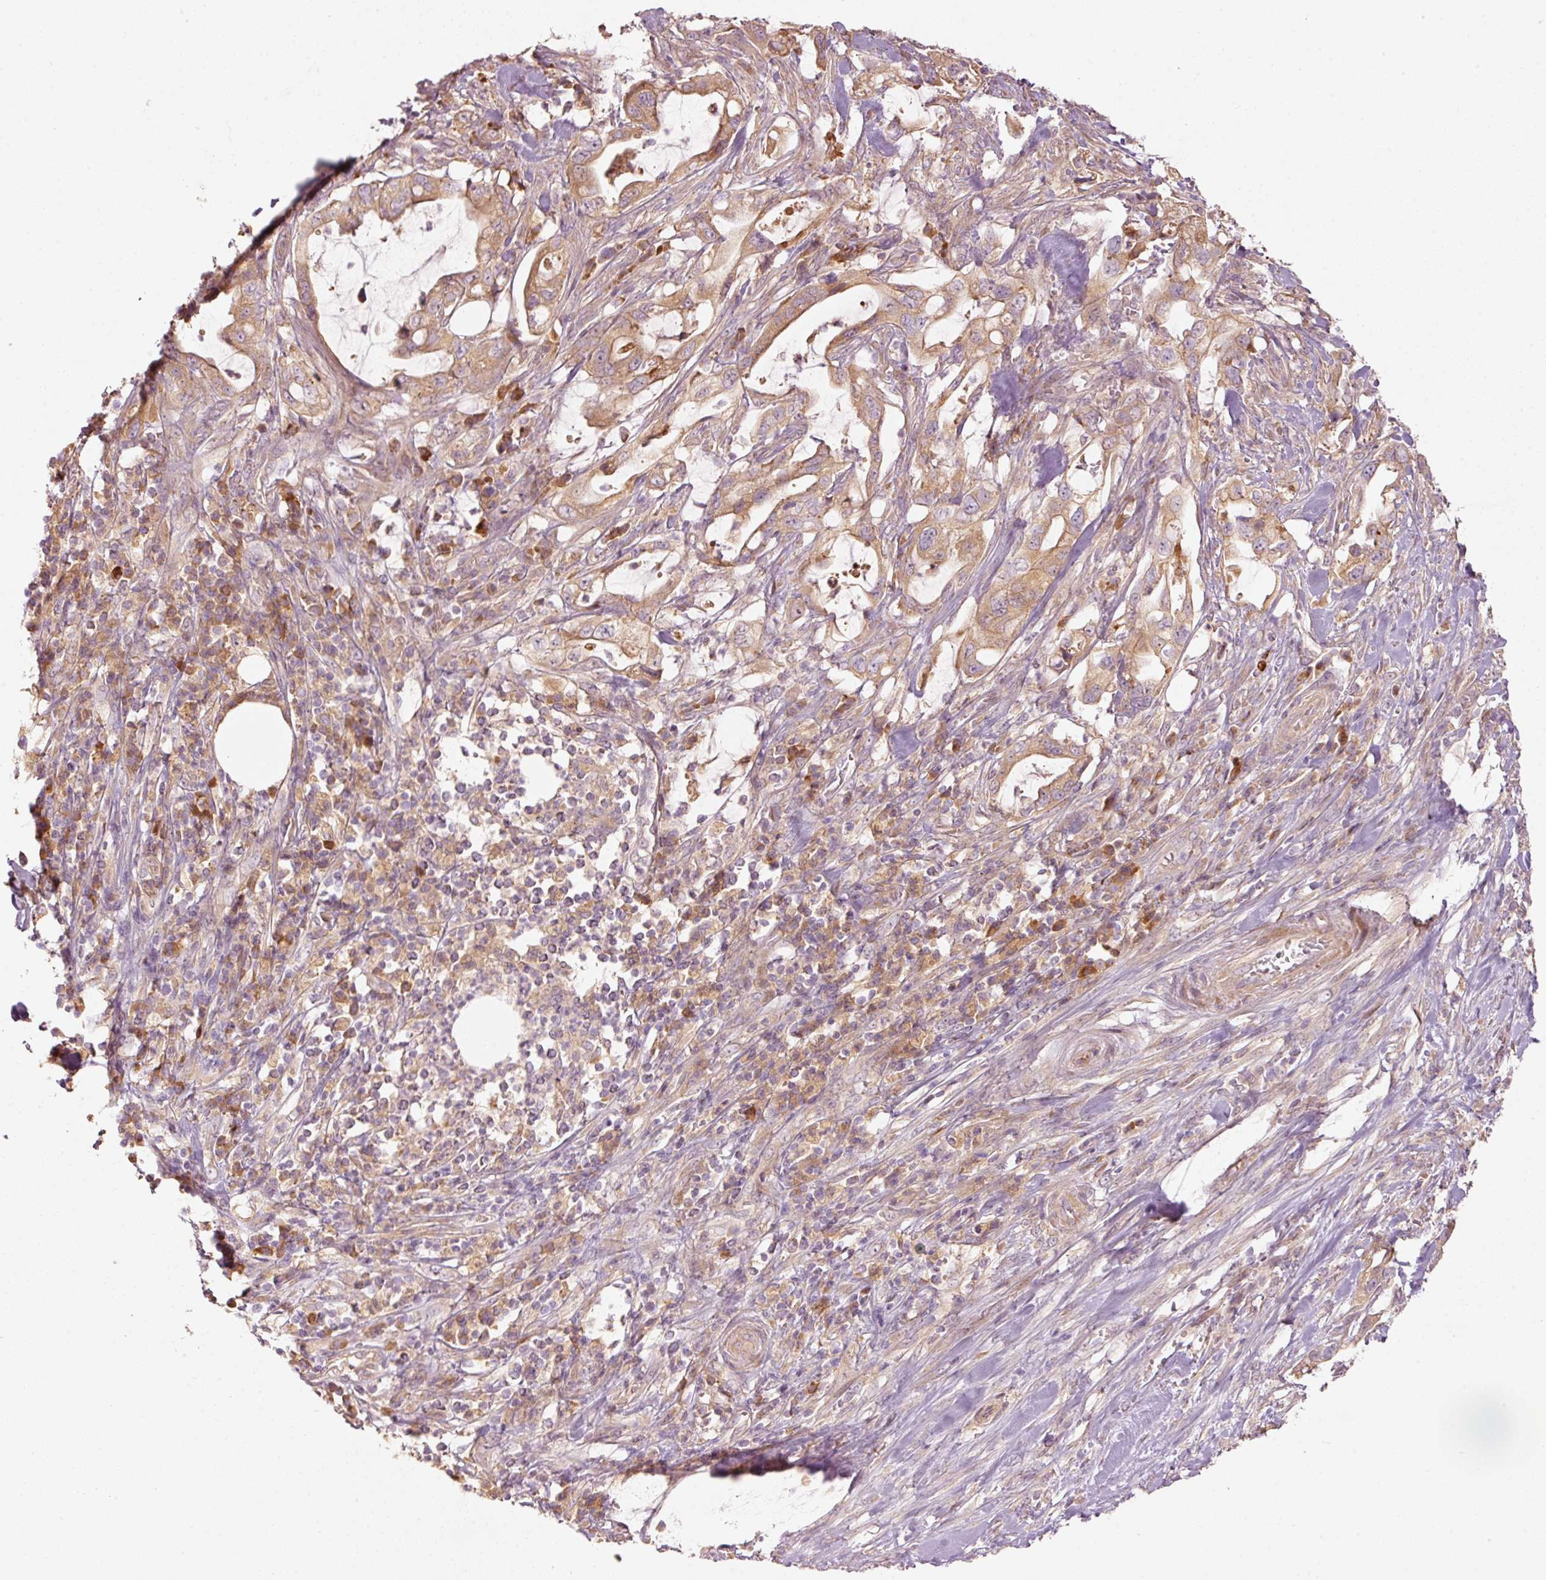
{"staining": {"intensity": "moderate", "quantity": ">75%", "location": "cytoplasmic/membranous"}, "tissue": "pancreatic cancer", "cell_type": "Tumor cells", "image_type": "cancer", "snomed": [{"axis": "morphology", "description": "Adenocarcinoma, NOS"}, {"axis": "topography", "description": "Pancreas"}], "caption": "A high-resolution histopathology image shows immunohistochemistry (IHC) staining of pancreatic cancer, which demonstrates moderate cytoplasmic/membranous staining in approximately >75% of tumor cells.", "gene": "MAP10", "patient": {"sex": "female", "age": 61}}